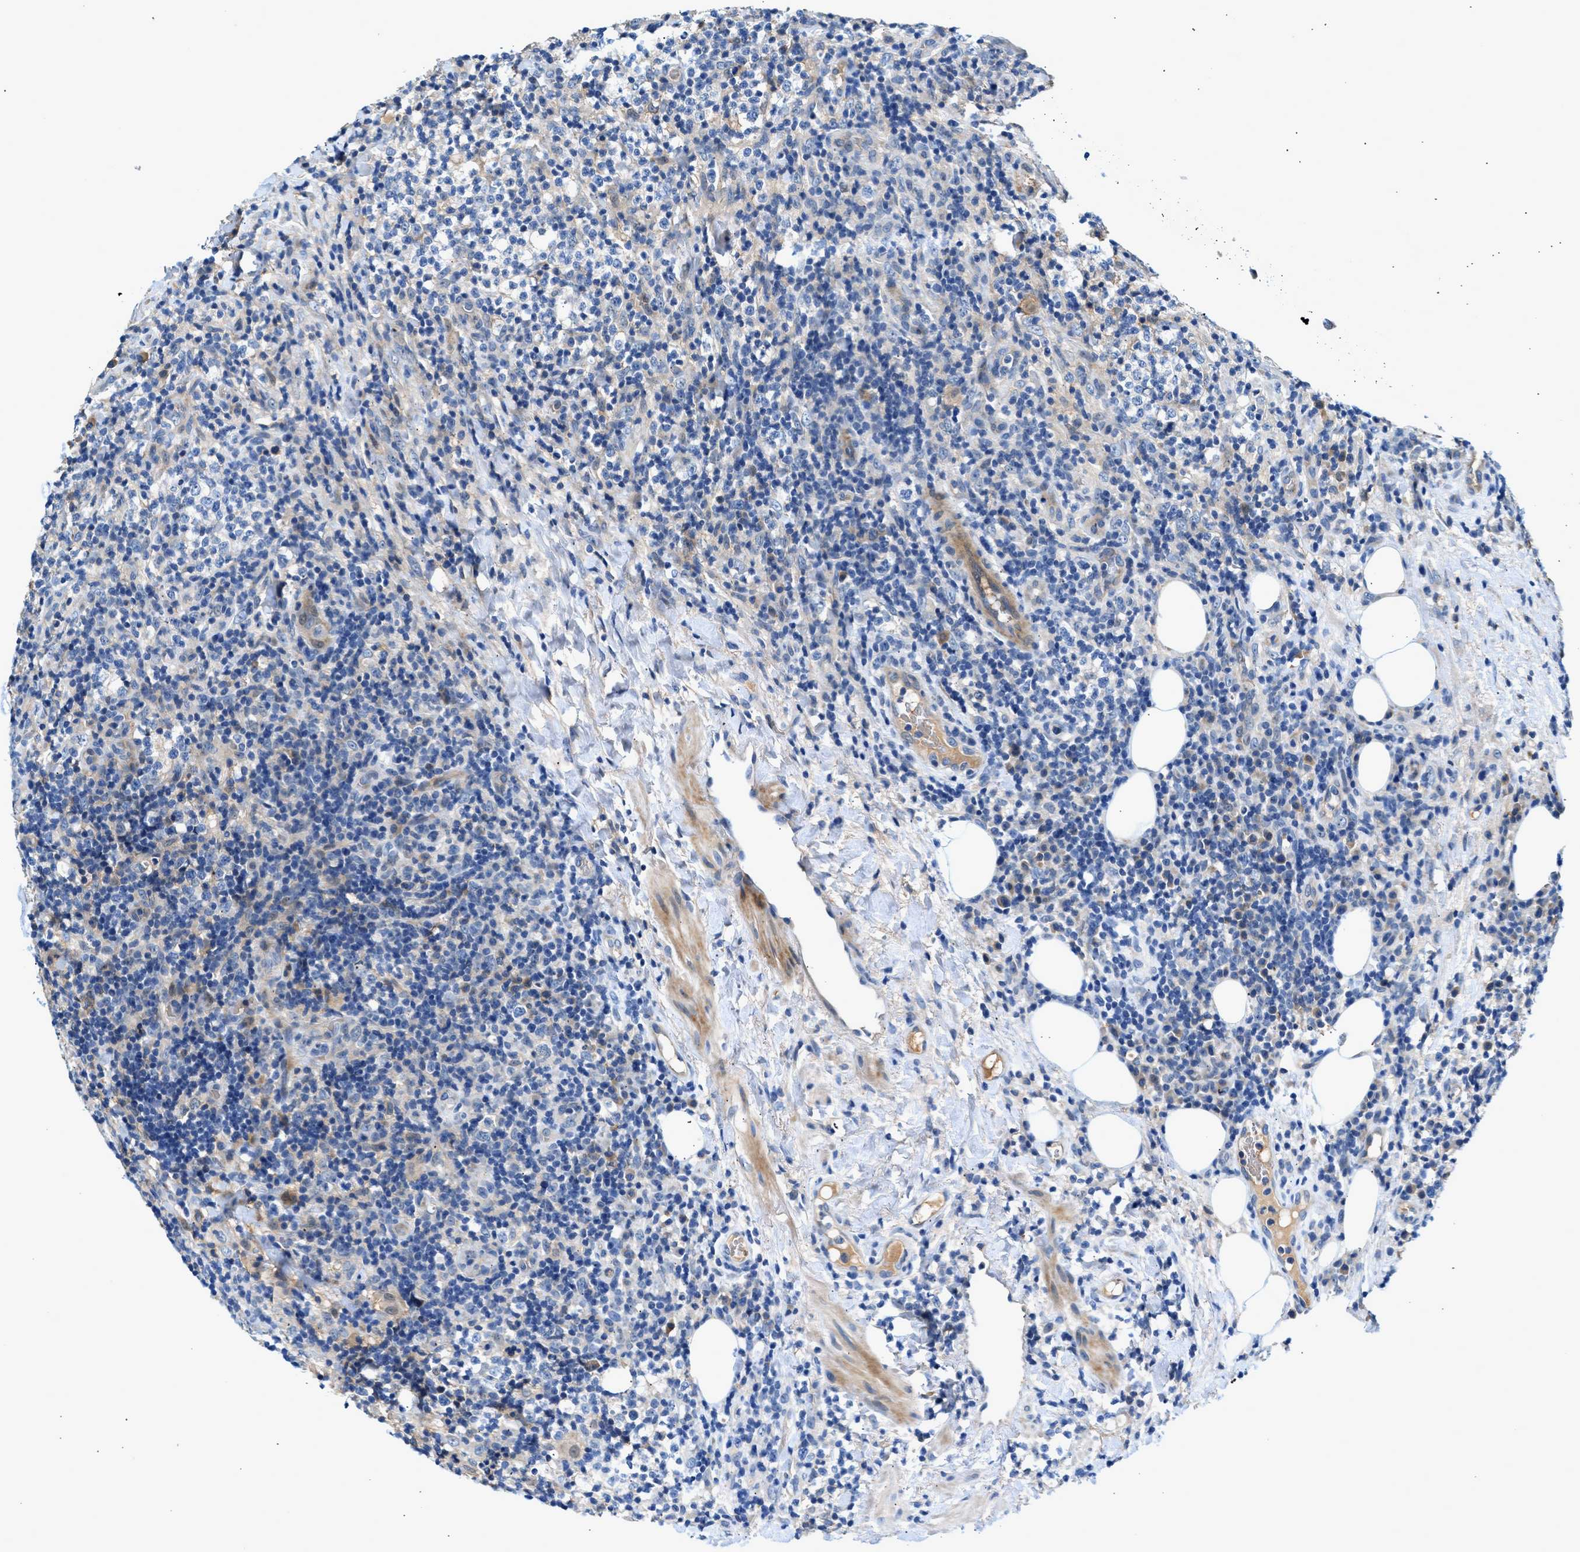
{"staining": {"intensity": "negative", "quantity": "none", "location": "none"}, "tissue": "lymphoma", "cell_type": "Tumor cells", "image_type": "cancer", "snomed": [{"axis": "morphology", "description": "Malignant lymphoma, non-Hodgkin's type, High grade"}, {"axis": "topography", "description": "Lymph node"}], "caption": "Tumor cells show no significant expression in malignant lymphoma, non-Hodgkin's type (high-grade). (Stains: DAB (3,3'-diaminobenzidine) IHC with hematoxylin counter stain, Microscopy: brightfield microscopy at high magnification).", "gene": "RWDD2B", "patient": {"sex": "female", "age": 76}}